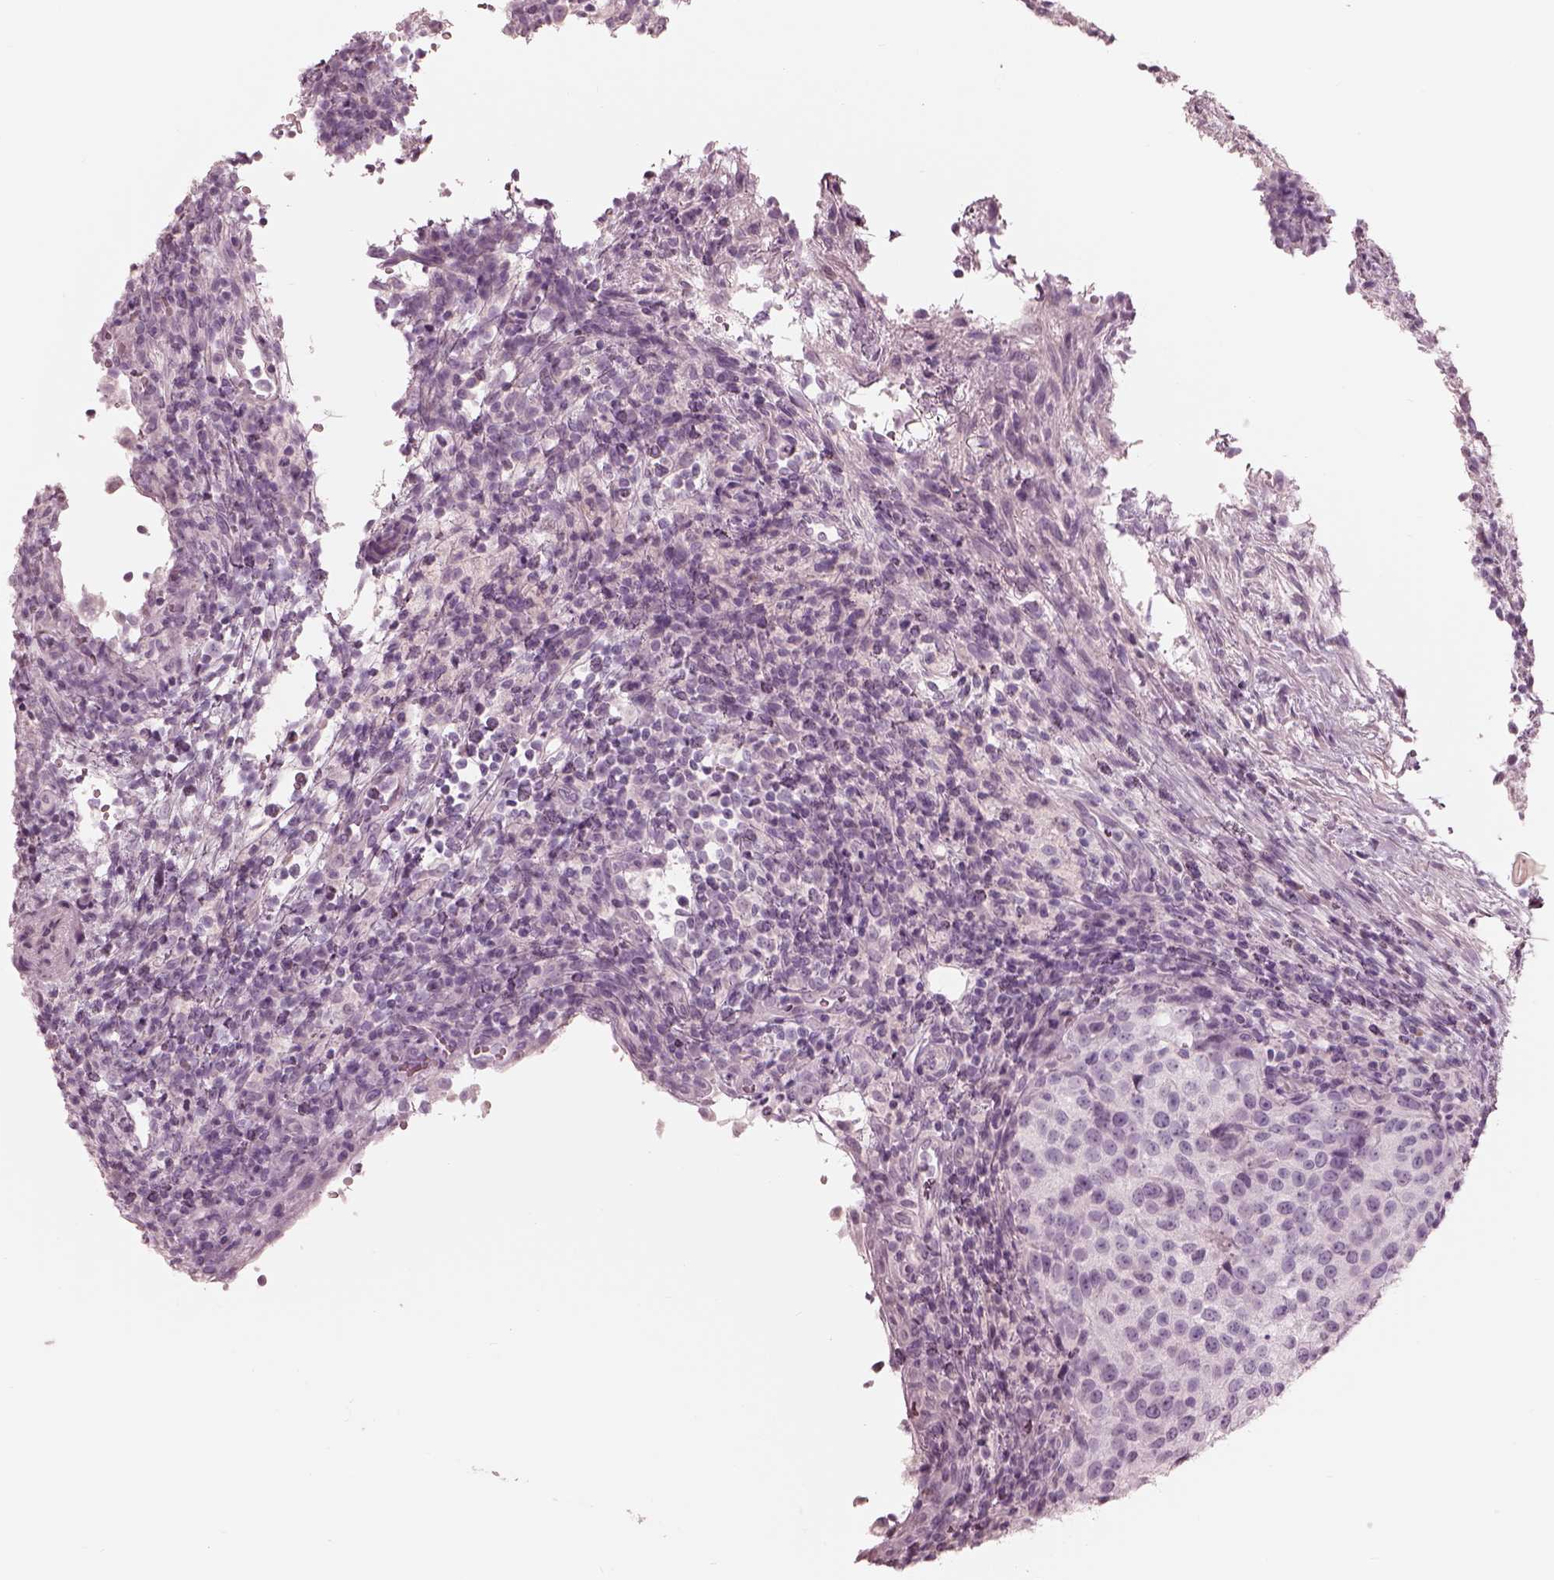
{"staining": {"intensity": "negative", "quantity": "none", "location": "none"}, "tissue": "urothelial cancer", "cell_type": "Tumor cells", "image_type": "cancer", "snomed": [{"axis": "morphology", "description": "Urothelial carcinoma, High grade"}, {"axis": "topography", "description": "Urinary bladder"}], "caption": "Protein analysis of high-grade urothelial carcinoma shows no significant staining in tumor cells.", "gene": "CADM2", "patient": {"sex": "female", "age": 78}}